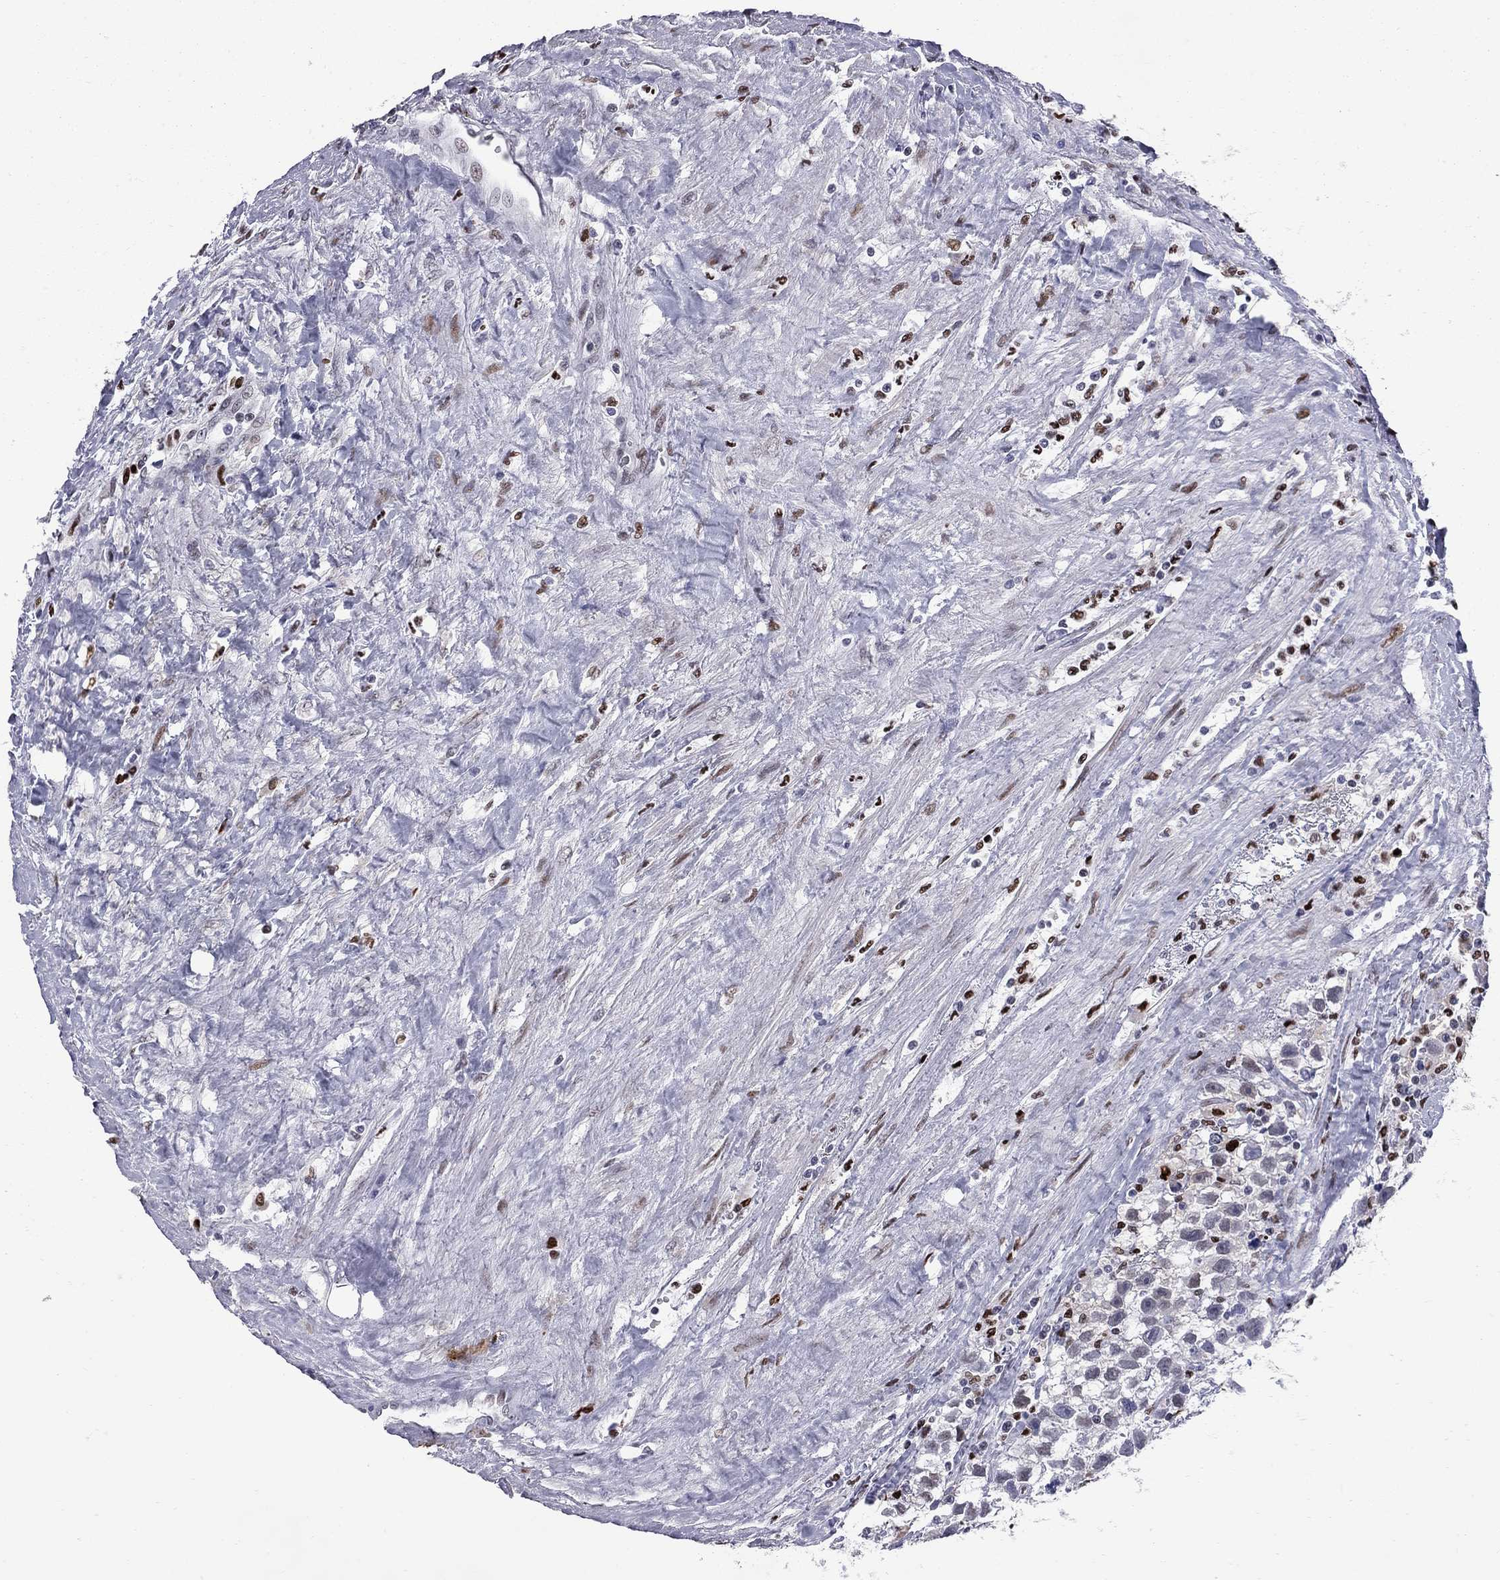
{"staining": {"intensity": "negative", "quantity": "none", "location": "none"}, "tissue": "testis cancer", "cell_type": "Tumor cells", "image_type": "cancer", "snomed": [{"axis": "morphology", "description": "Seminoma, NOS"}, {"axis": "topography", "description": "Testis"}], "caption": "Immunohistochemistry photomicrograph of neoplastic tissue: seminoma (testis) stained with DAB displays no significant protein positivity in tumor cells.", "gene": "PCGF3", "patient": {"sex": "male", "age": 43}}